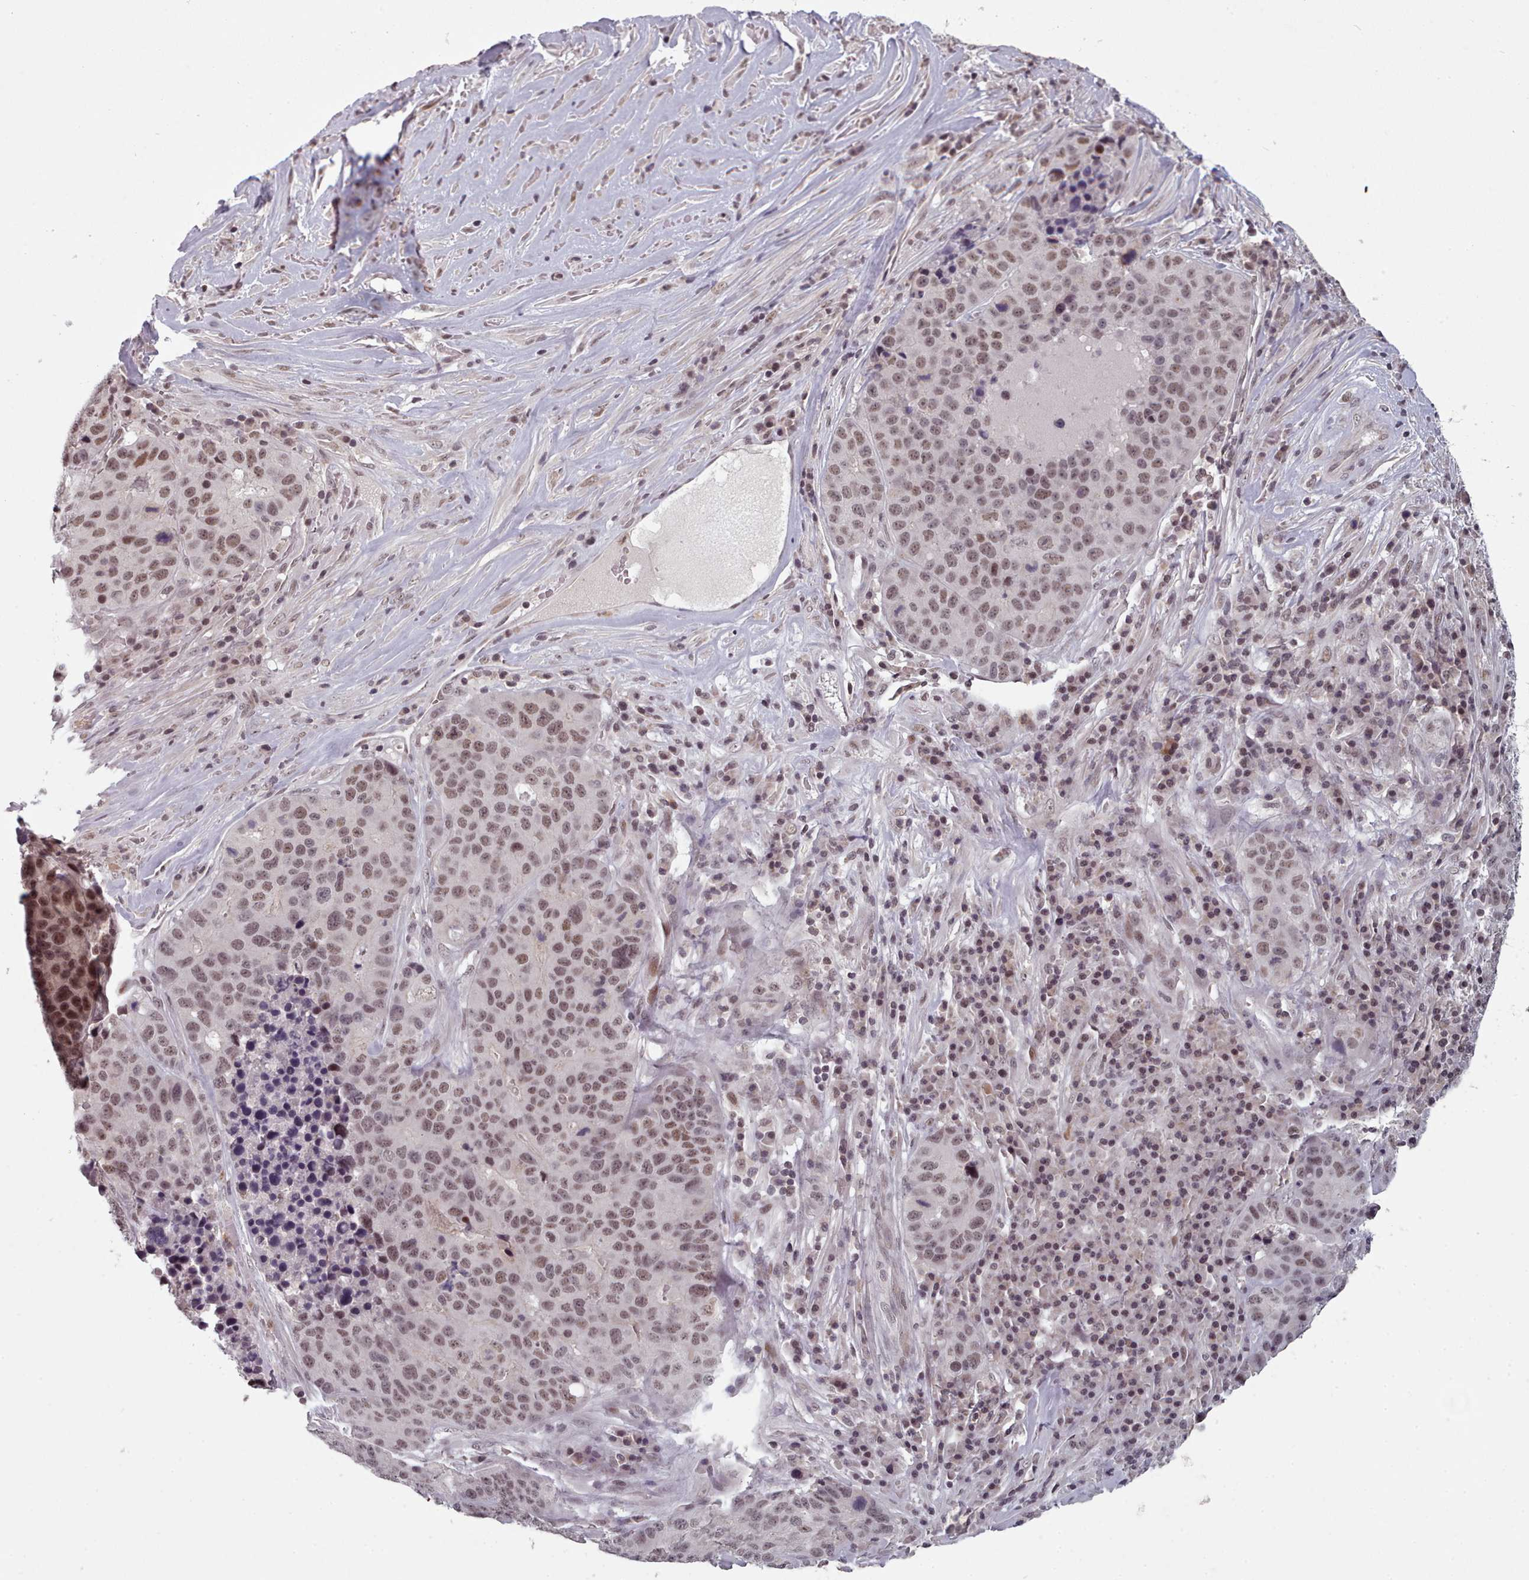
{"staining": {"intensity": "moderate", "quantity": ">75%", "location": "nuclear"}, "tissue": "stomach cancer", "cell_type": "Tumor cells", "image_type": "cancer", "snomed": [{"axis": "morphology", "description": "Adenocarcinoma, NOS"}, {"axis": "topography", "description": "Stomach"}], "caption": "Tumor cells reveal medium levels of moderate nuclear expression in approximately >75% of cells in human stomach adenocarcinoma. The protein is shown in brown color, while the nuclei are stained blue.", "gene": "SRSF9", "patient": {"sex": "male", "age": 71}}